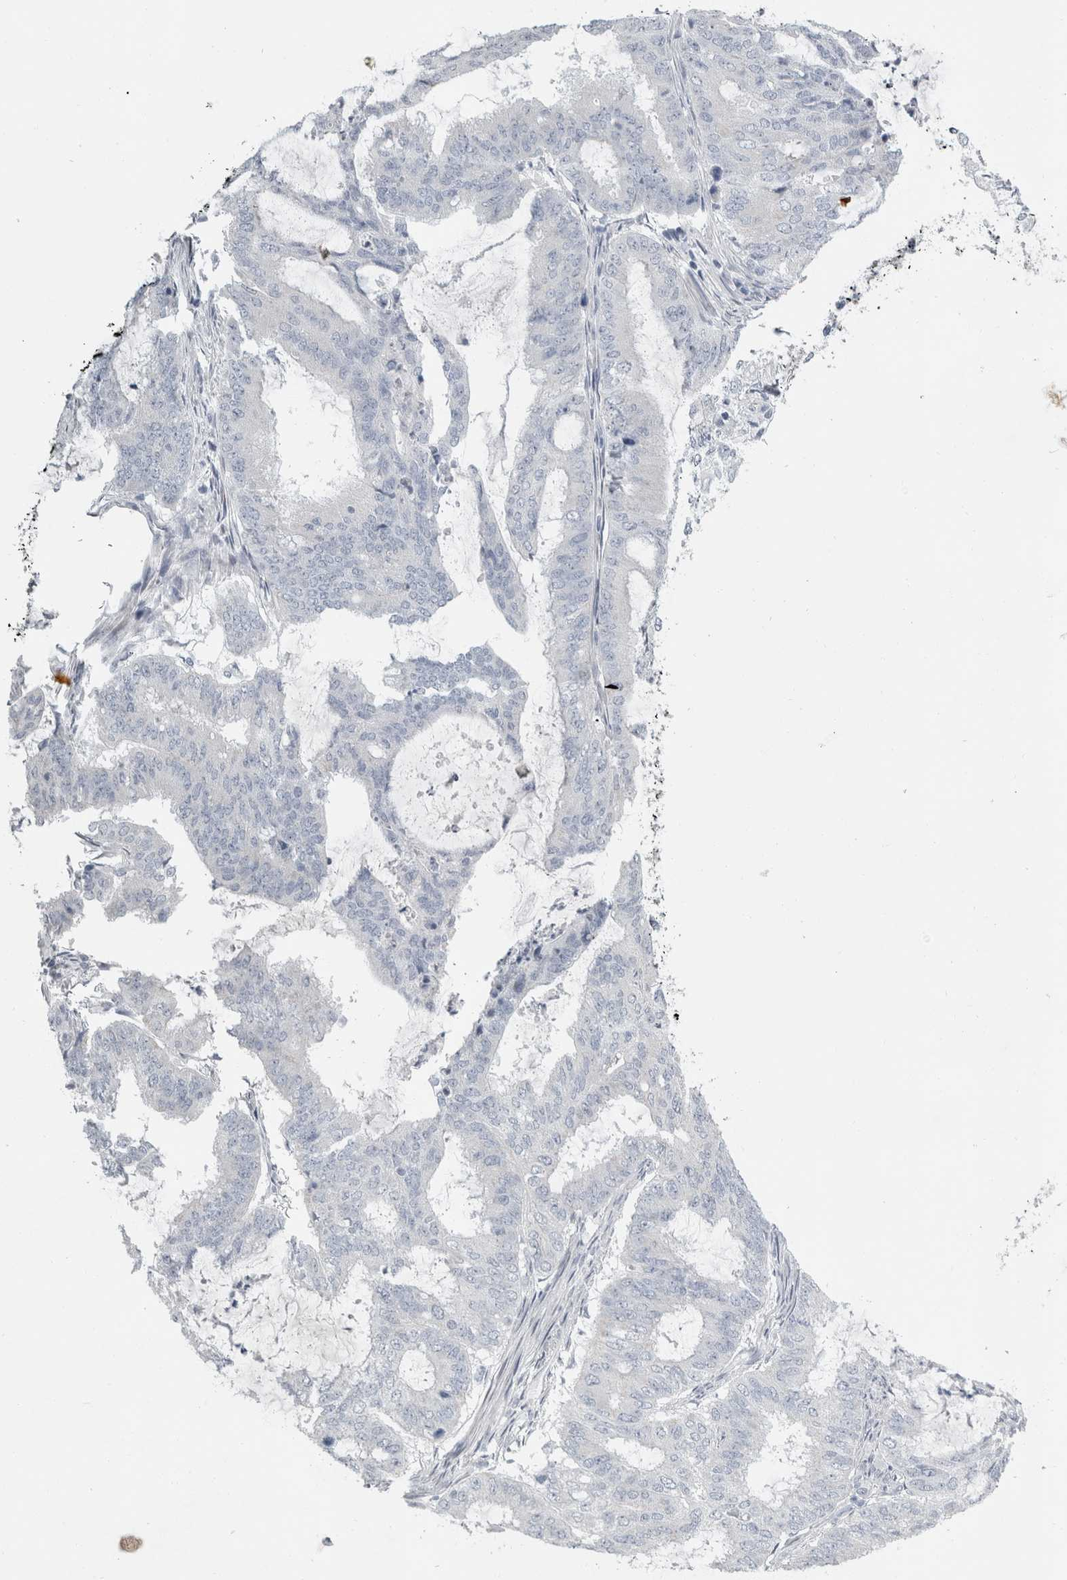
{"staining": {"intensity": "negative", "quantity": "none", "location": "none"}, "tissue": "endometrial cancer", "cell_type": "Tumor cells", "image_type": "cancer", "snomed": [{"axis": "morphology", "description": "Adenocarcinoma, NOS"}, {"axis": "topography", "description": "Endometrium"}], "caption": "An IHC image of endometrial cancer (adenocarcinoma) is shown. There is no staining in tumor cells of endometrial cancer (adenocarcinoma).", "gene": "FXYD7", "patient": {"sex": "female", "age": 49}}